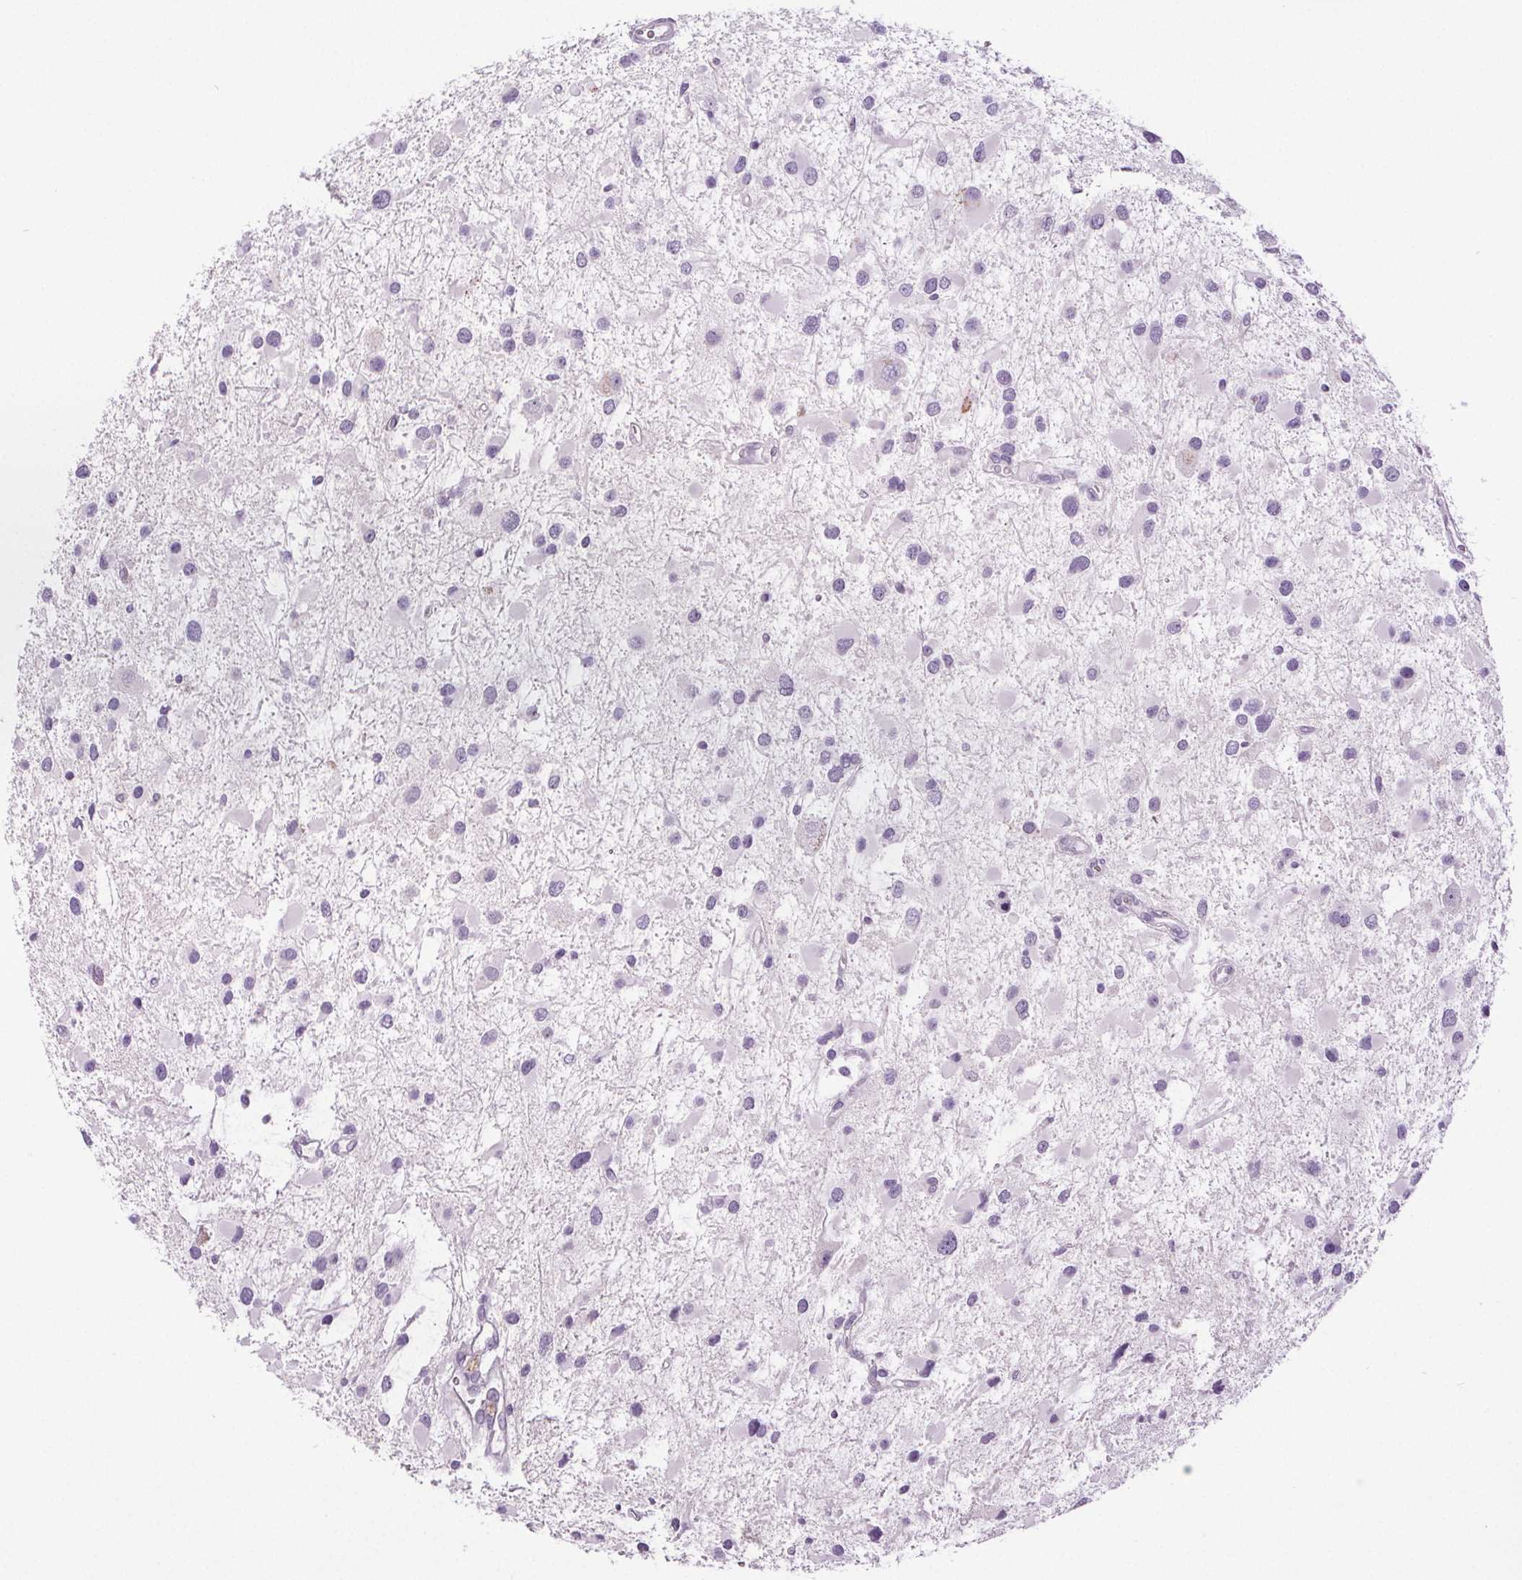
{"staining": {"intensity": "negative", "quantity": "none", "location": "none"}, "tissue": "glioma", "cell_type": "Tumor cells", "image_type": "cancer", "snomed": [{"axis": "morphology", "description": "Glioma, malignant, Low grade"}, {"axis": "topography", "description": "Brain"}], "caption": "DAB immunohistochemical staining of malignant glioma (low-grade) shows no significant positivity in tumor cells.", "gene": "GPIHBP1", "patient": {"sex": "female", "age": 32}}